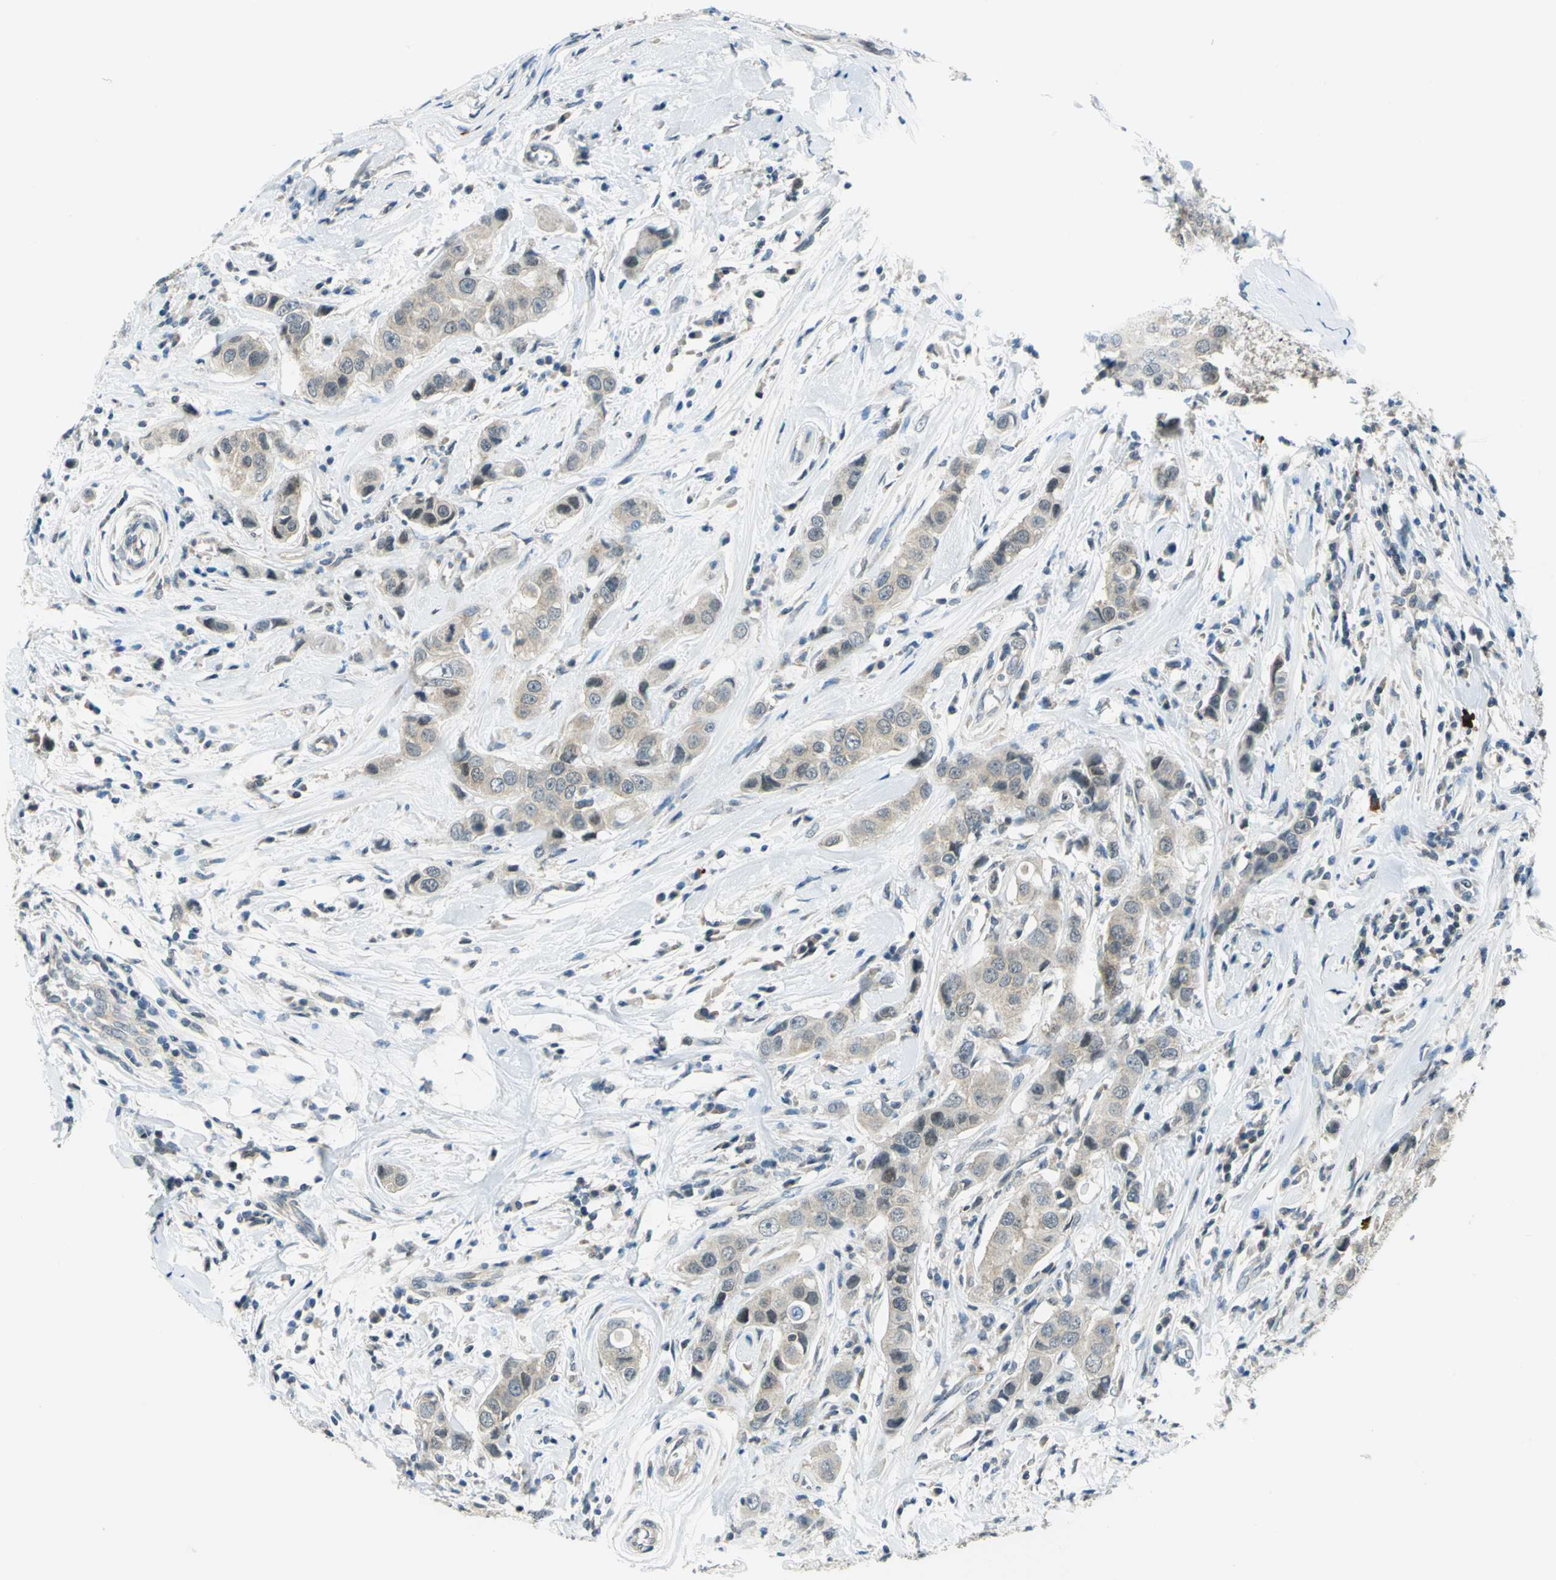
{"staining": {"intensity": "weak", "quantity": ">75%", "location": "cytoplasmic/membranous"}, "tissue": "breast cancer", "cell_type": "Tumor cells", "image_type": "cancer", "snomed": [{"axis": "morphology", "description": "Duct carcinoma"}, {"axis": "topography", "description": "Breast"}], "caption": "Infiltrating ductal carcinoma (breast) was stained to show a protein in brown. There is low levels of weak cytoplasmic/membranous expression in about >75% of tumor cells.", "gene": "PIN1", "patient": {"sex": "female", "age": 27}}